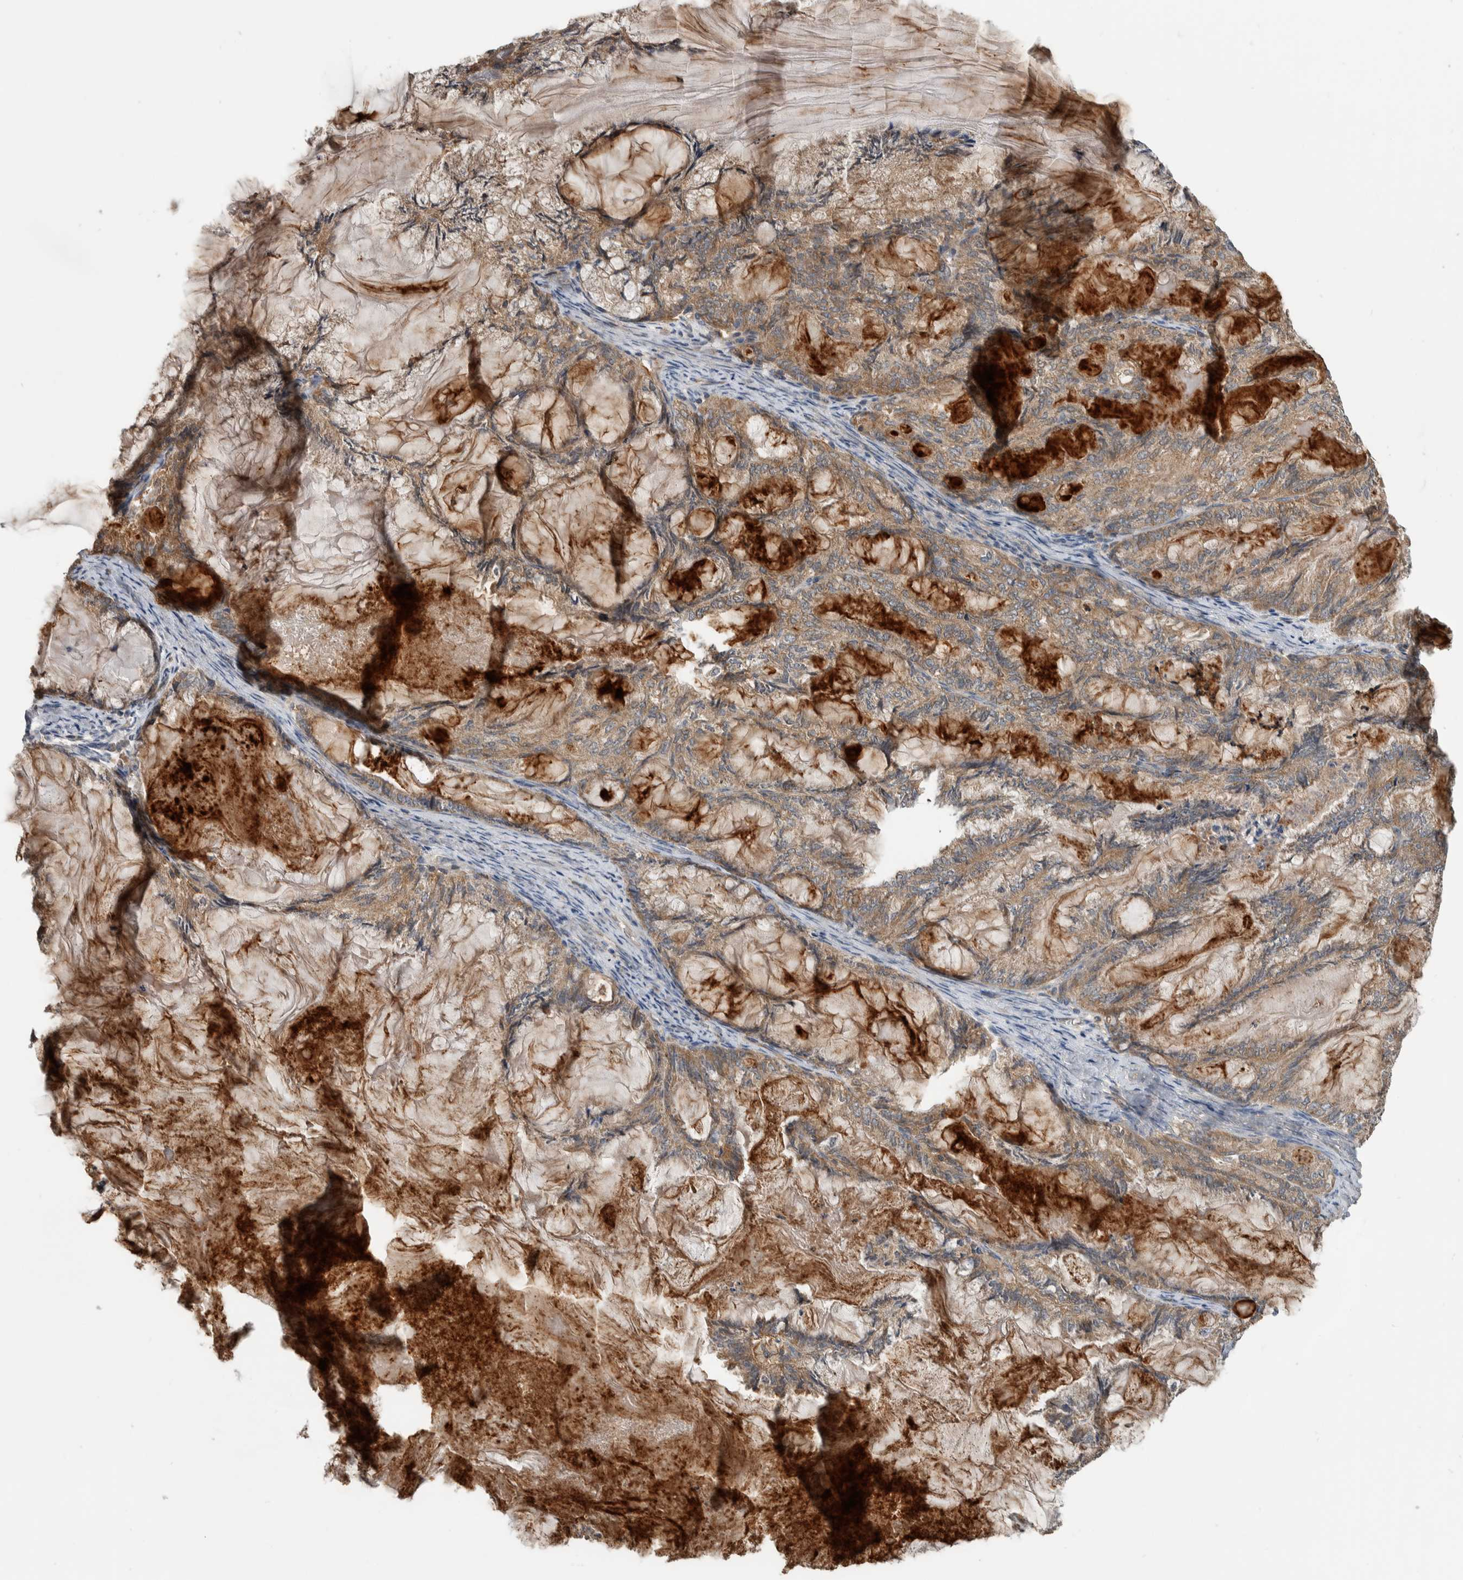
{"staining": {"intensity": "weak", "quantity": ">75%", "location": "cytoplasmic/membranous"}, "tissue": "endometrial cancer", "cell_type": "Tumor cells", "image_type": "cancer", "snomed": [{"axis": "morphology", "description": "Adenocarcinoma, NOS"}, {"axis": "topography", "description": "Endometrium"}], "caption": "IHC photomicrograph of neoplastic tissue: endometrial cancer stained using IHC displays low levels of weak protein expression localized specifically in the cytoplasmic/membranous of tumor cells, appearing as a cytoplasmic/membranous brown color.", "gene": "SDCBP", "patient": {"sex": "female", "age": 86}}